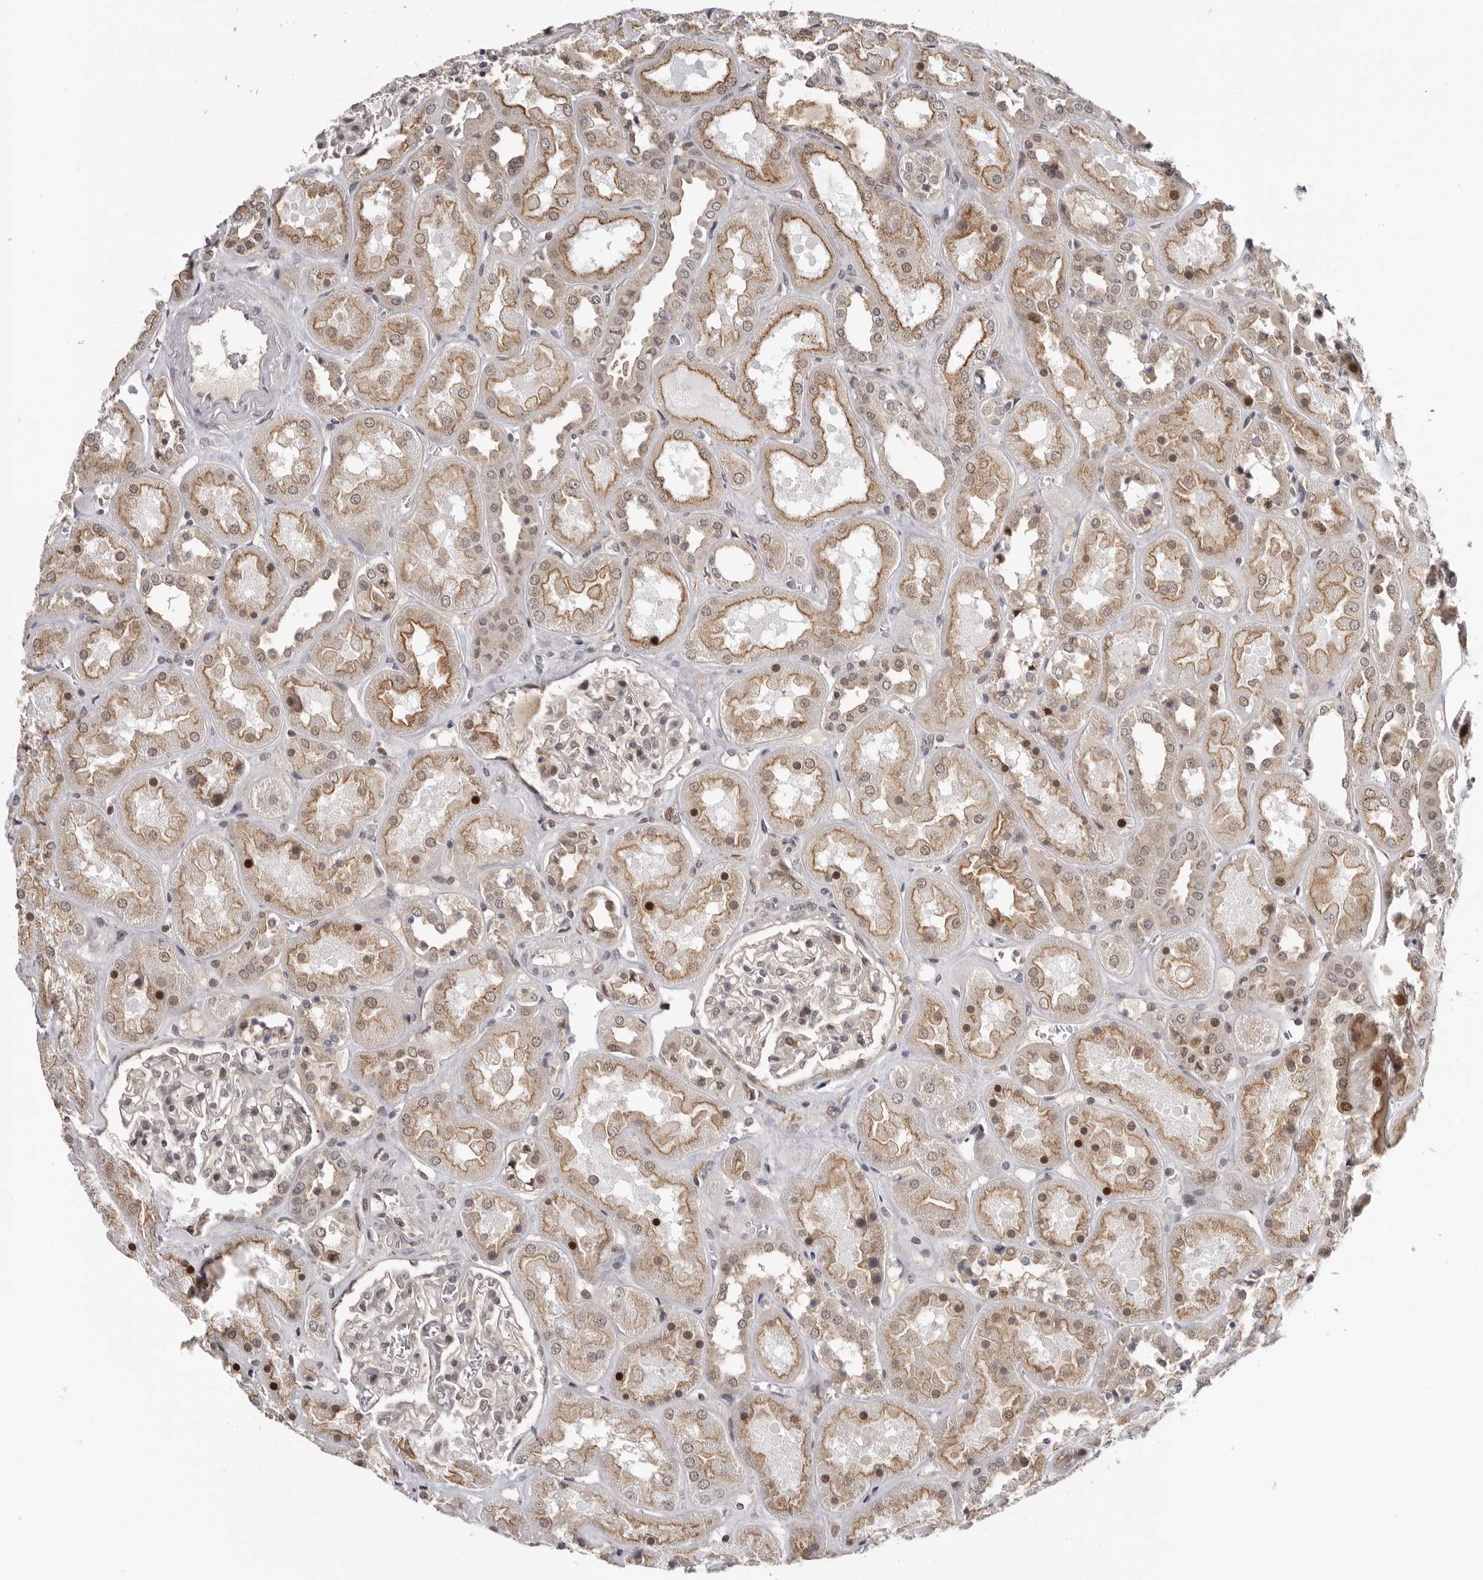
{"staining": {"intensity": "negative", "quantity": "none", "location": "none"}, "tissue": "kidney", "cell_type": "Cells in glomeruli", "image_type": "normal", "snomed": [{"axis": "morphology", "description": "Normal tissue, NOS"}, {"axis": "topography", "description": "Kidney"}], "caption": "Immunohistochemistry image of unremarkable kidney stained for a protein (brown), which shows no expression in cells in glomeruli. (DAB (3,3'-diaminobenzidine) immunohistochemistry (IHC) with hematoxylin counter stain).", "gene": "KIF2B", "patient": {"sex": "male", "age": 70}}